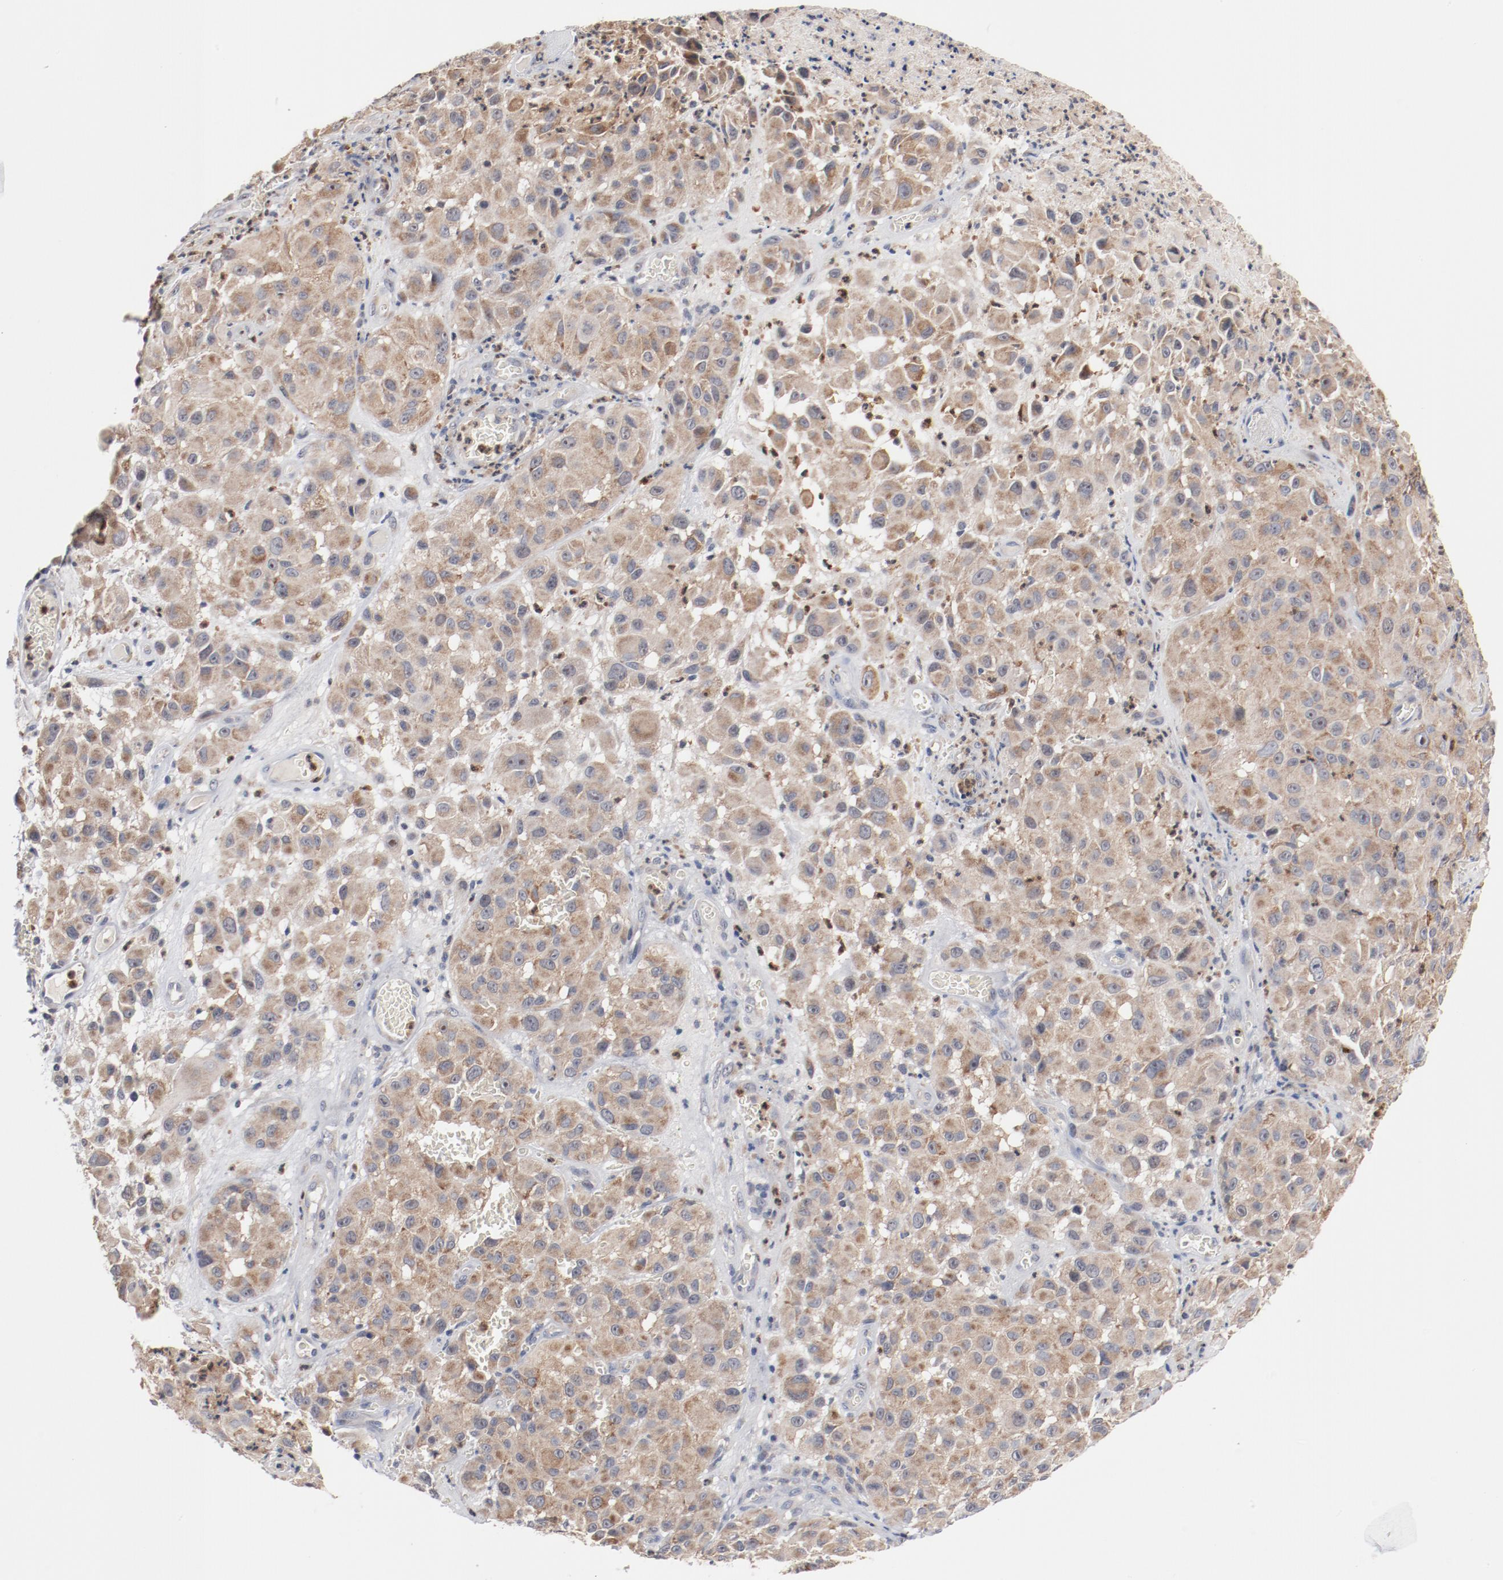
{"staining": {"intensity": "weak", "quantity": ">75%", "location": "cytoplasmic/membranous"}, "tissue": "melanoma", "cell_type": "Tumor cells", "image_type": "cancer", "snomed": [{"axis": "morphology", "description": "Malignant melanoma, NOS"}, {"axis": "topography", "description": "Skin"}], "caption": "Protein staining demonstrates weak cytoplasmic/membranous staining in about >75% of tumor cells in malignant melanoma. The protein of interest is stained brown, and the nuclei are stained in blue (DAB IHC with brightfield microscopy, high magnification).", "gene": "RNASE11", "patient": {"sex": "female", "age": 21}}